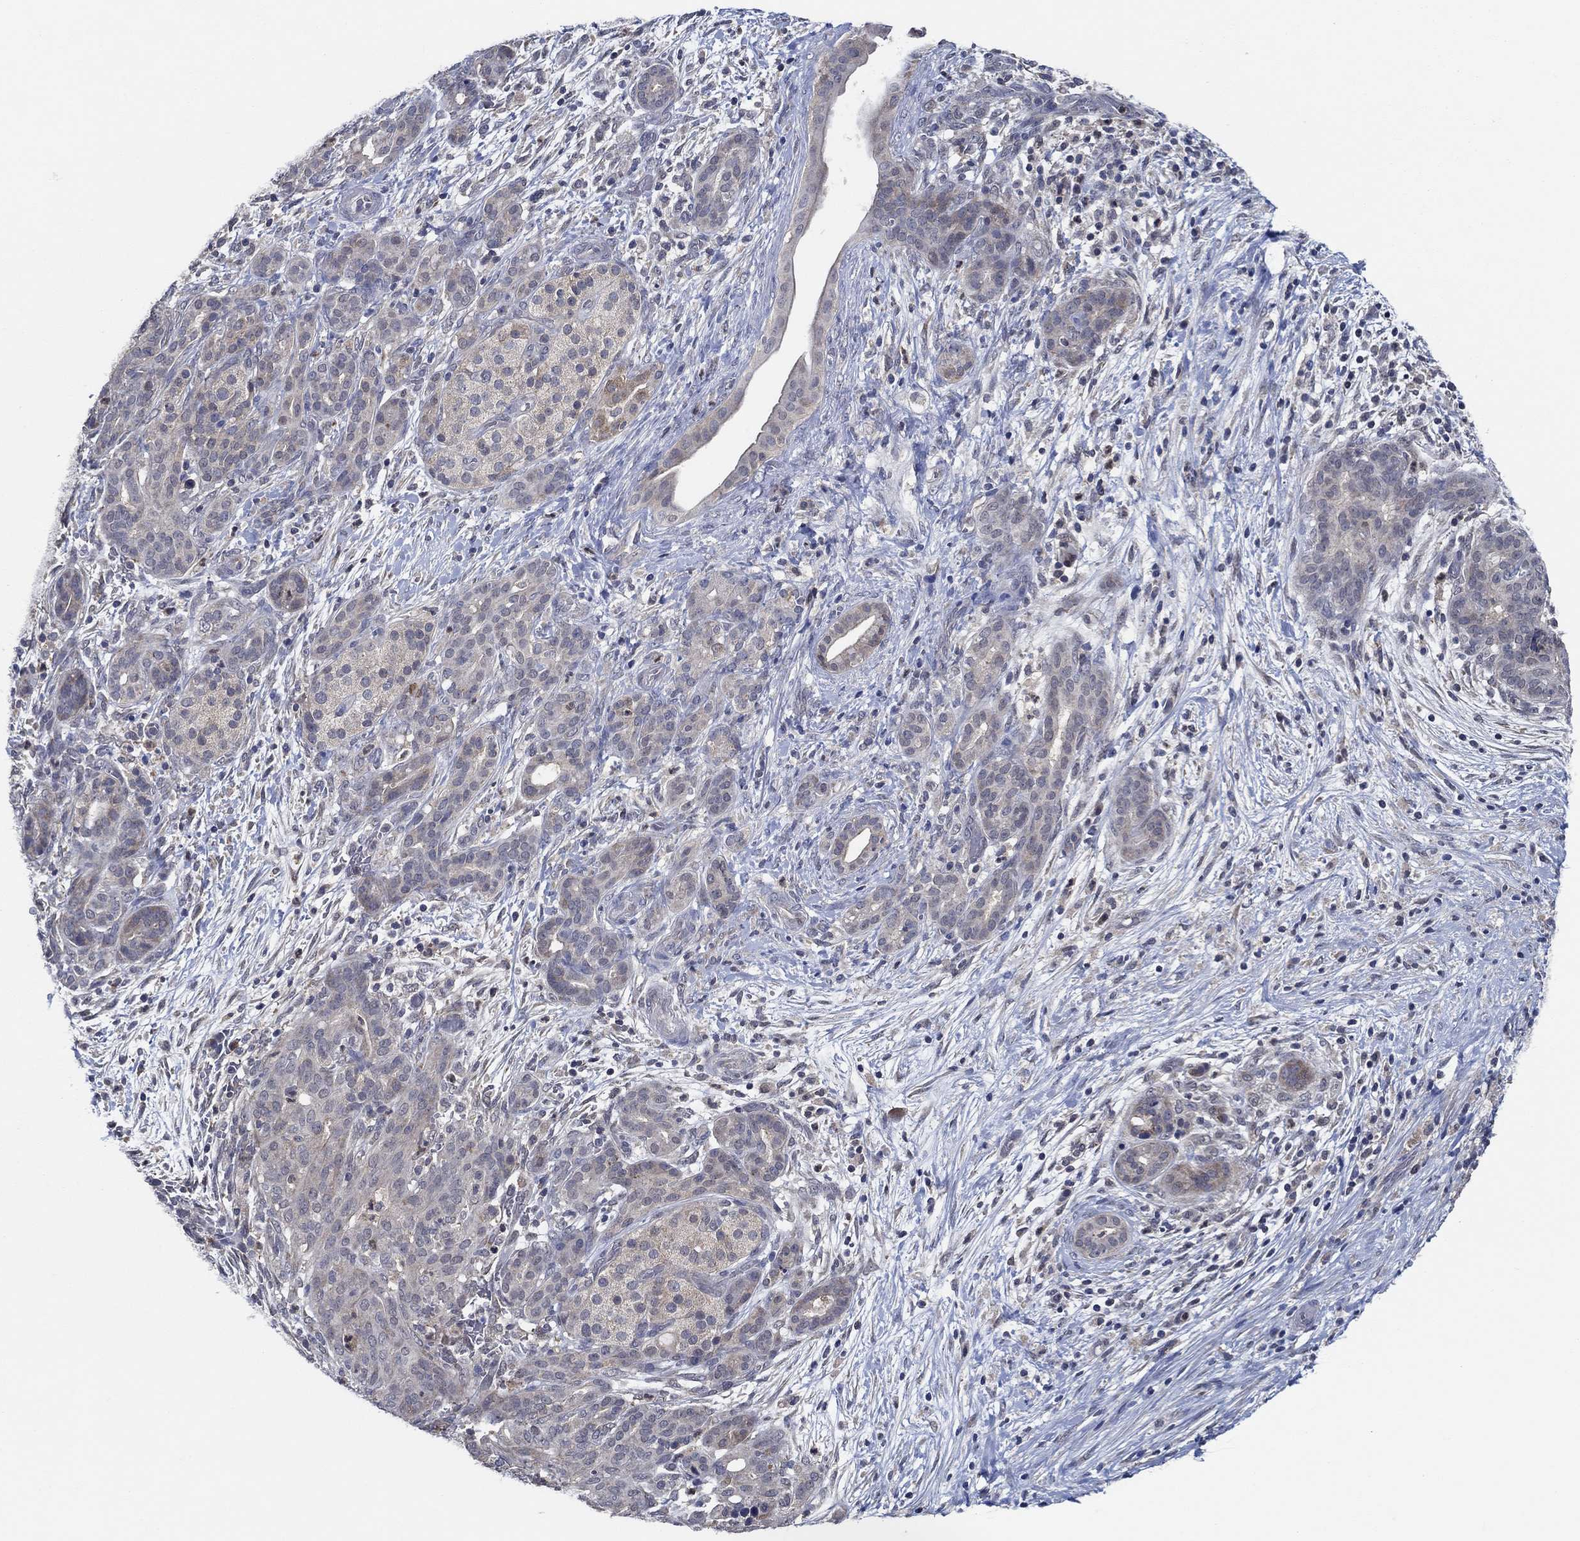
{"staining": {"intensity": "weak", "quantity": "25%-75%", "location": "cytoplasmic/membranous"}, "tissue": "pancreatic cancer", "cell_type": "Tumor cells", "image_type": "cancer", "snomed": [{"axis": "morphology", "description": "Adenocarcinoma, NOS"}, {"axis": "topography", "description": "Pancreas"}], "caption": "Immunohistochemistry (IHC) of human adenocarcinoma (pancreatic) shows low levels of weak cytoplasmic/membranous positivity in about 25%-75% of tumor cells. (DAB (3,3'-diaminobenzidine) = brown stain, brightfield microscopy at high magnification).", "gene": "DACT1", "patient": {"sex": "male", "age": 44}}